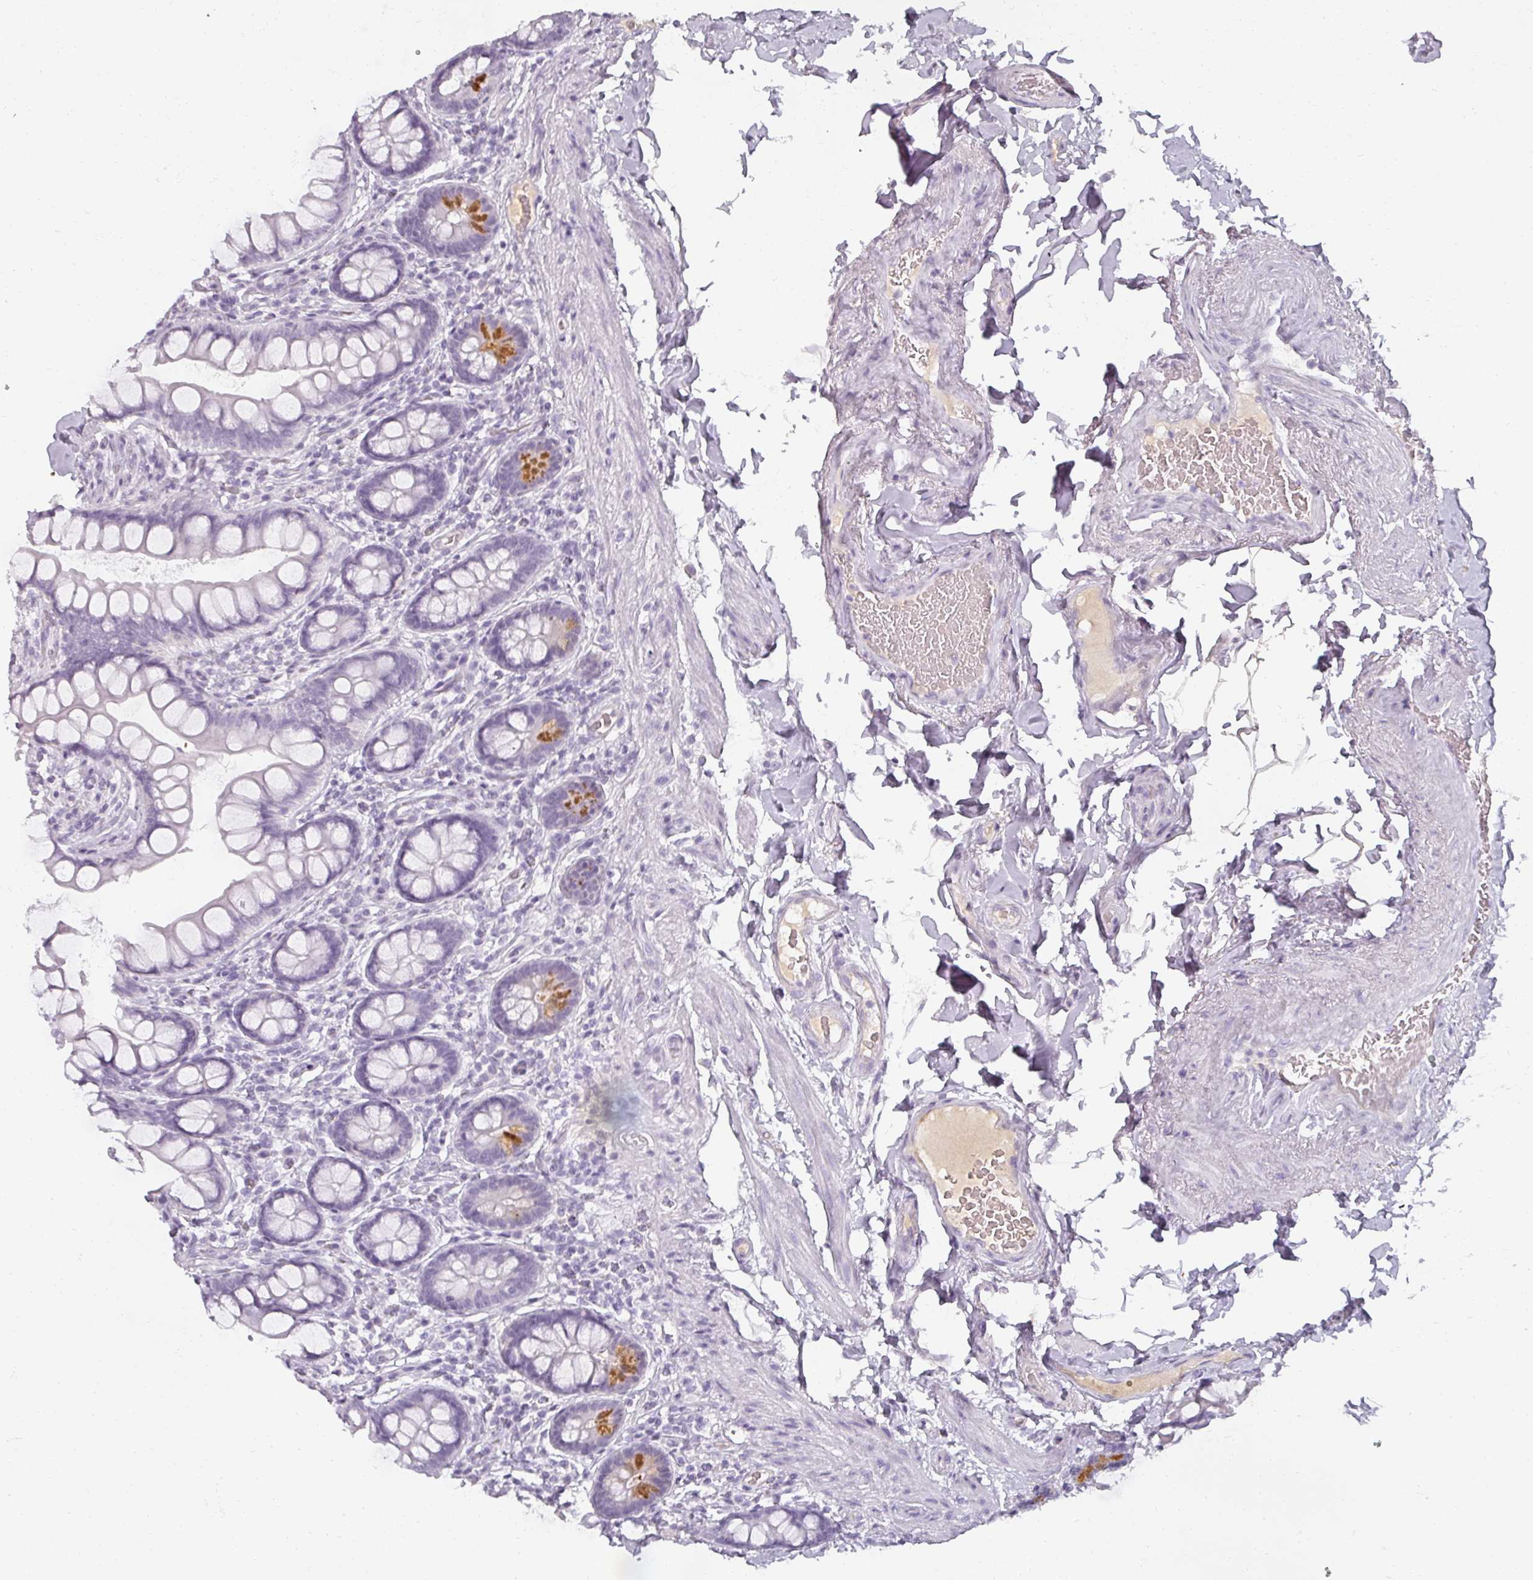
{"staining": {"intensity": "moderate", "quantity": "<25%", "location": "cytoplasmic/membranous"}, "tissue": "small intestine", "cell_type": "Glandular cells", "image_type": "normal", "snomed": [{"axis": "morphology", "description": "Normal tissue, NOS"}, {"axis": "topography", "description": "Small intestine"}], "caption": "This is a micrograph of immunohistochemistry staining of unremarkable small intestine, which shows moderate staining in the cytoplasmic/membranous of glandular cells.", "gene": "REG3A", "patient": {"sex": "male", "age": 70}}